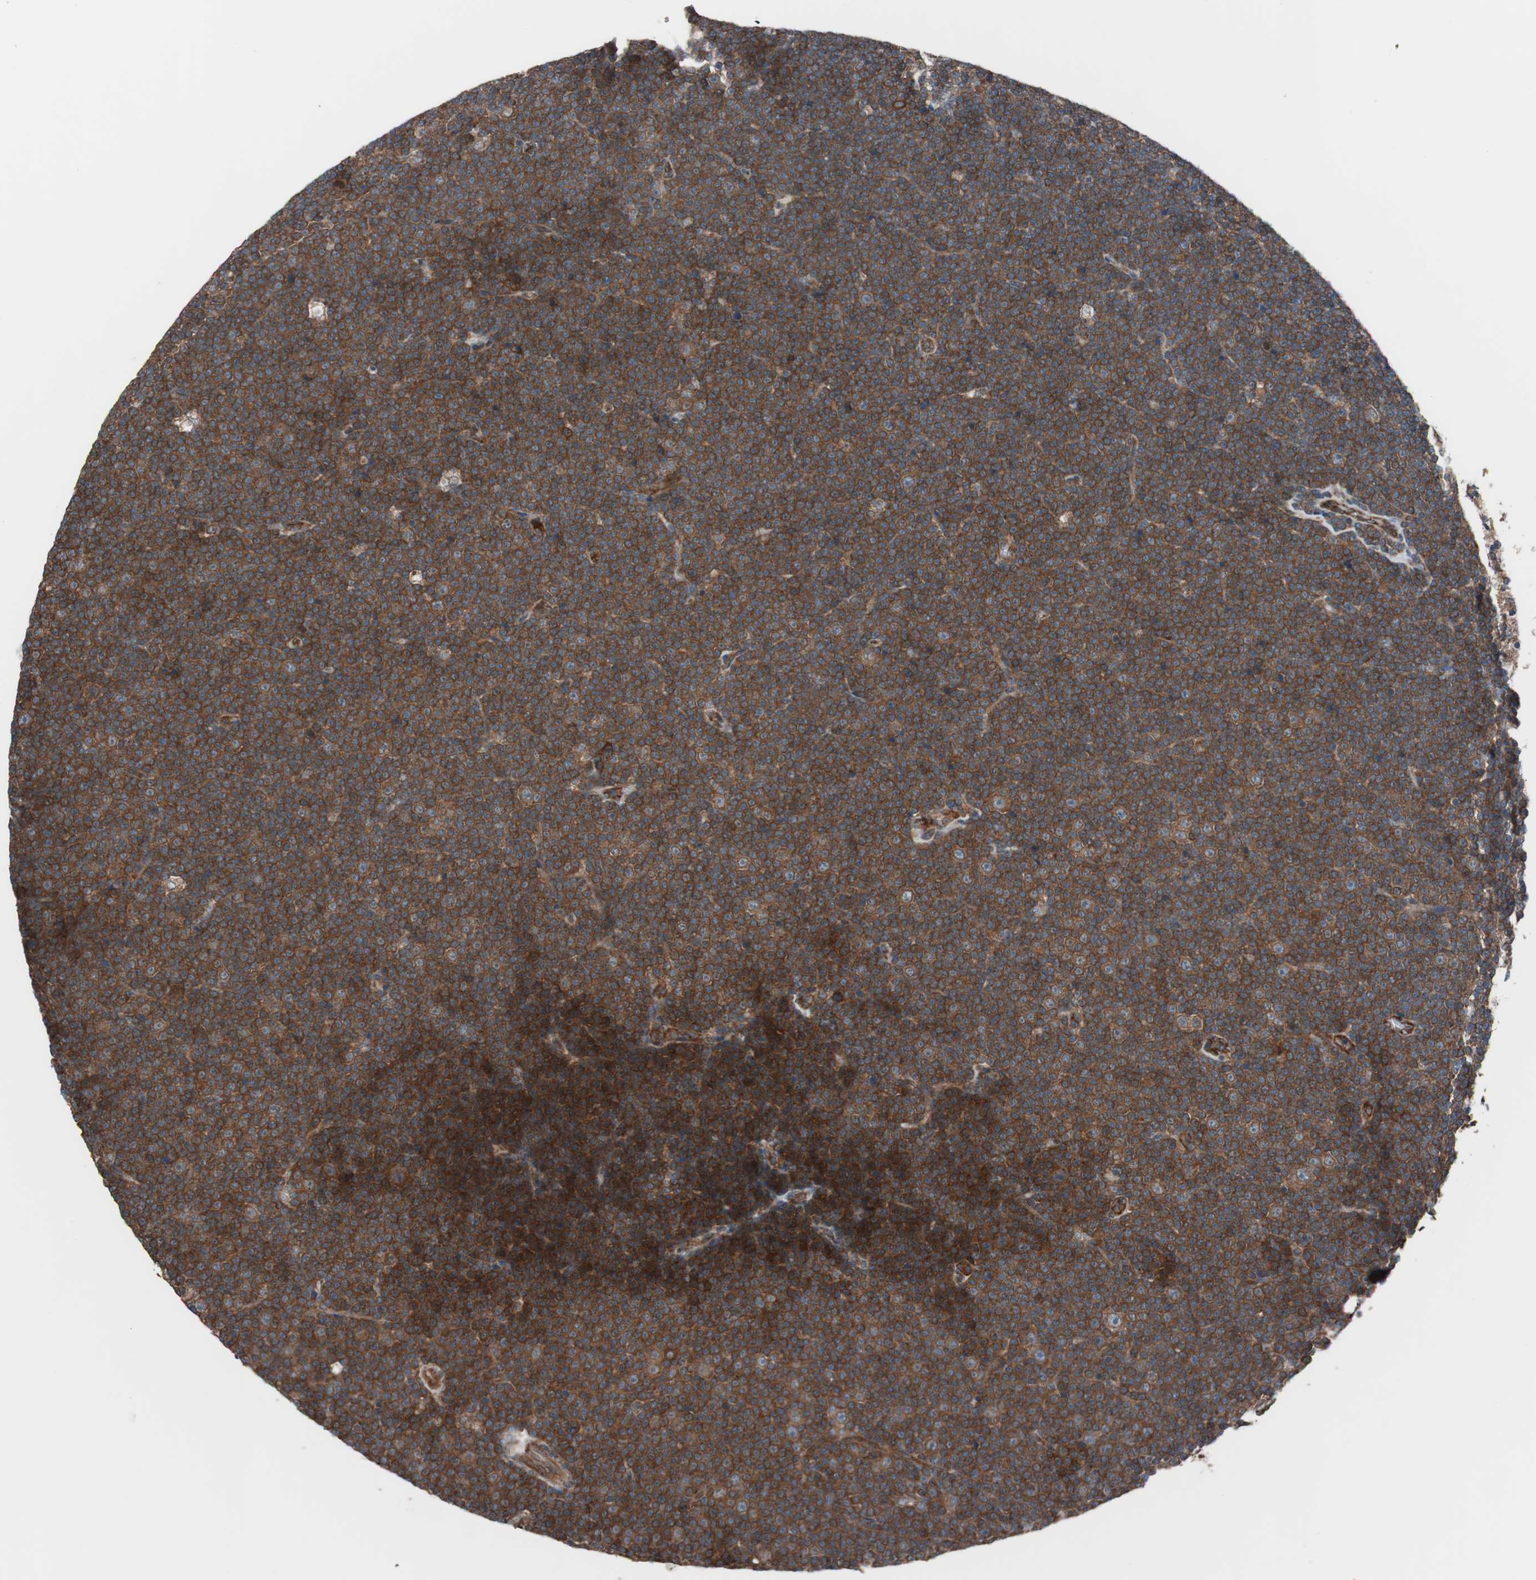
{"staining": {"intensity": "strong", "quantity": ">75%", "location": "cytoplasmic/membranous"}, "tissue": "lymphoma", "cell_type": "Tumor cells", "image_type": "cancer", "snomed": [{"axis": "morphology", "description": "Malignant lymphoma, non-Hodgkin's type, Low grade"}, {"axis": "topography", "description": "Lymph node"}], "caption": "The immunohistochemical stain highlights strong cytoplasmic/membranous expression in tumor cells of low-grade malignant lymphoma, non-Hodgkin's type tissue. (DAB = brown stain, brightfield microscopy at high magnification).", "gene": "SEC31A", "patient": {"sex": "female", "age": 67}}